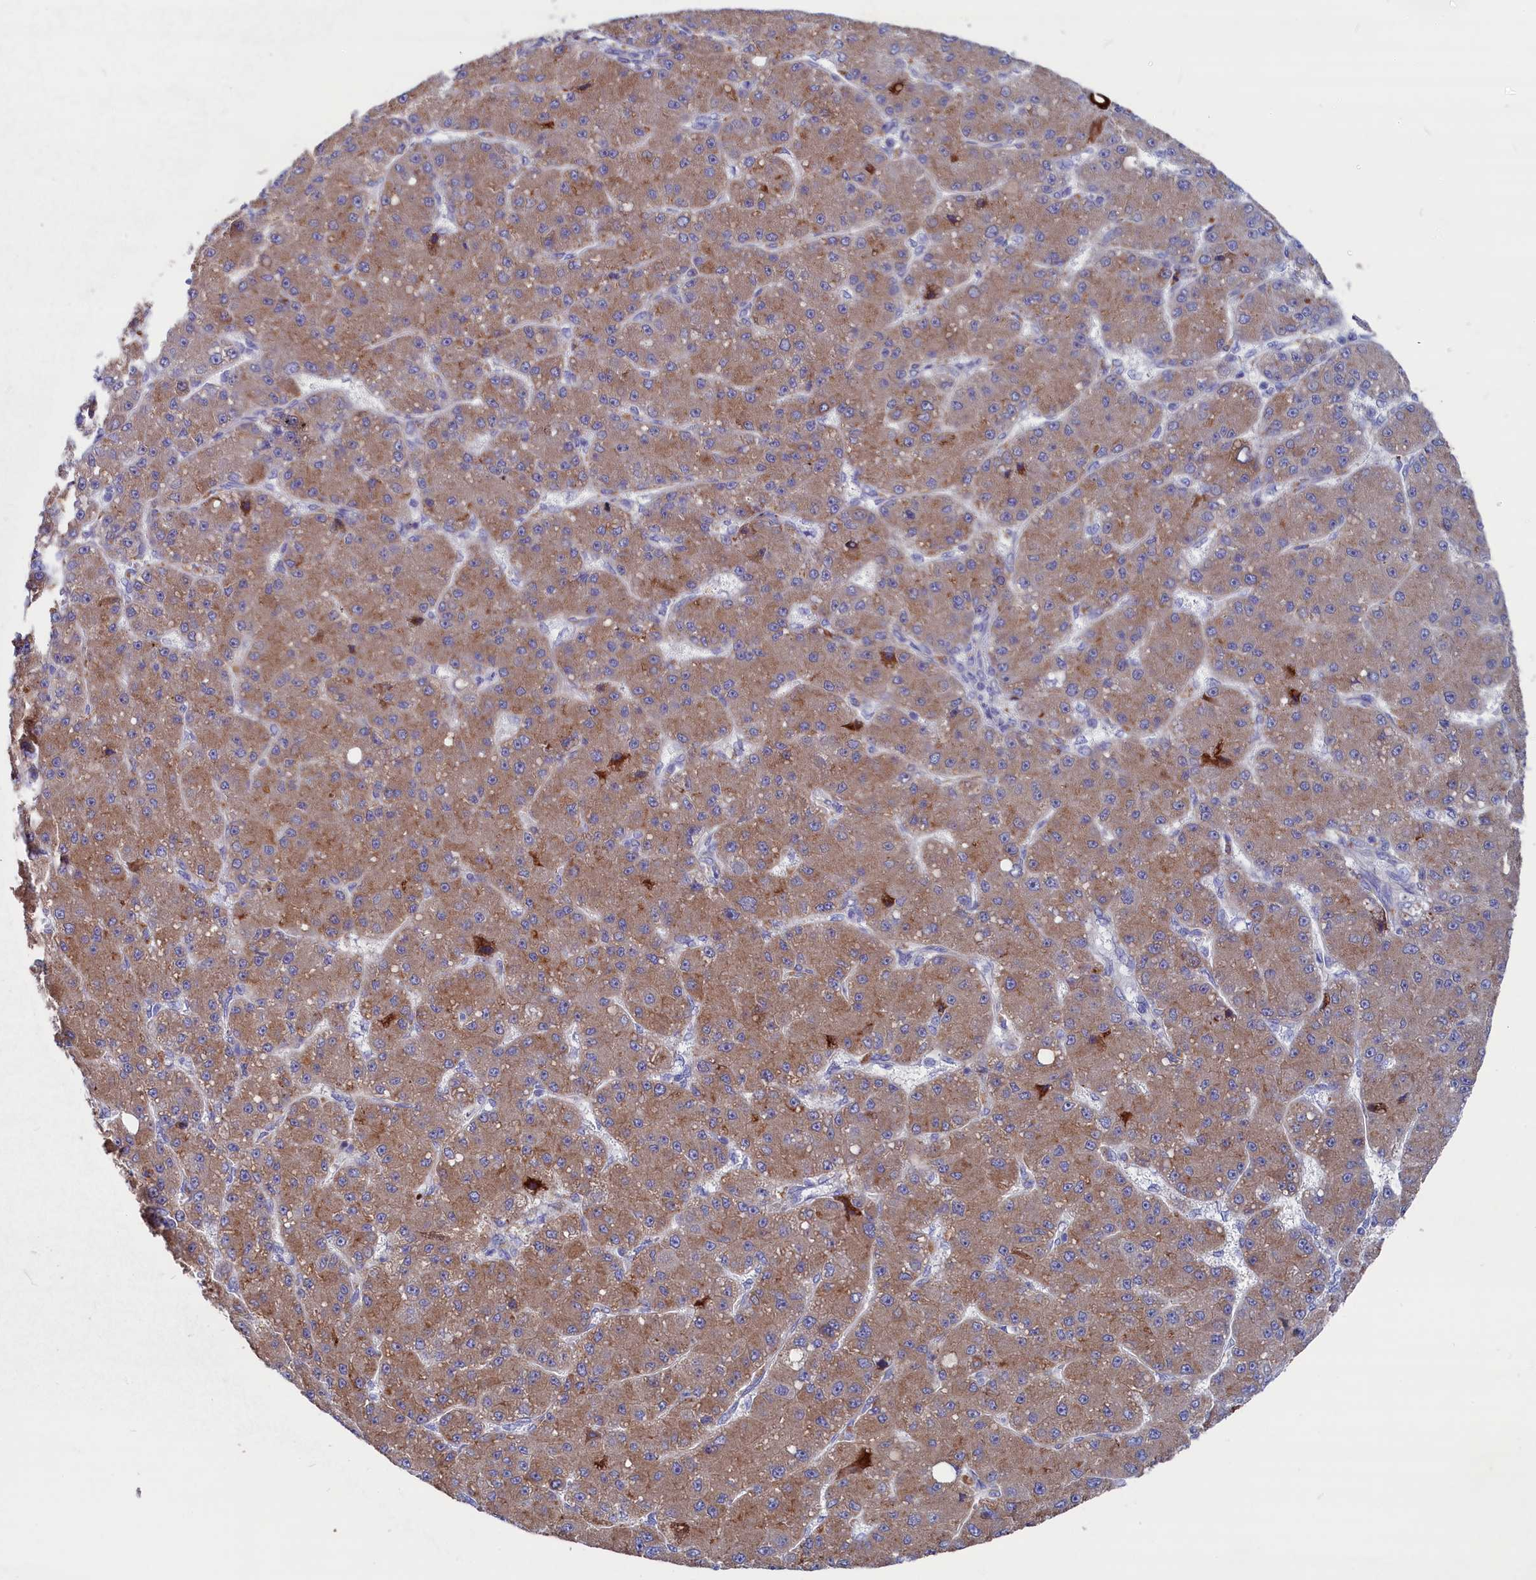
{"staining": {"intensity": "moderate", "quantity": ">75%", "location": "cytoplasmic/membranous"}, "tissue": "liver cancer", "cell_type": "Tumor cells", "image_type": "cancer", "snomed": [{"axis": "morphology", "description": "Carcinoma, Hepatocellular, NOS"}, {"axis": "topography", "description": "Liver"}], "caption": "DAB (3,3'-diaminobenzidine) immunohistochemical staining of human liver hepatocellular carcinoma shows moderate cytoplasmic/membranous protein expression in approximately >75% of tumor cells.", "gene": "NUDT7", "patient": {"sex": "male", "age": 67}}